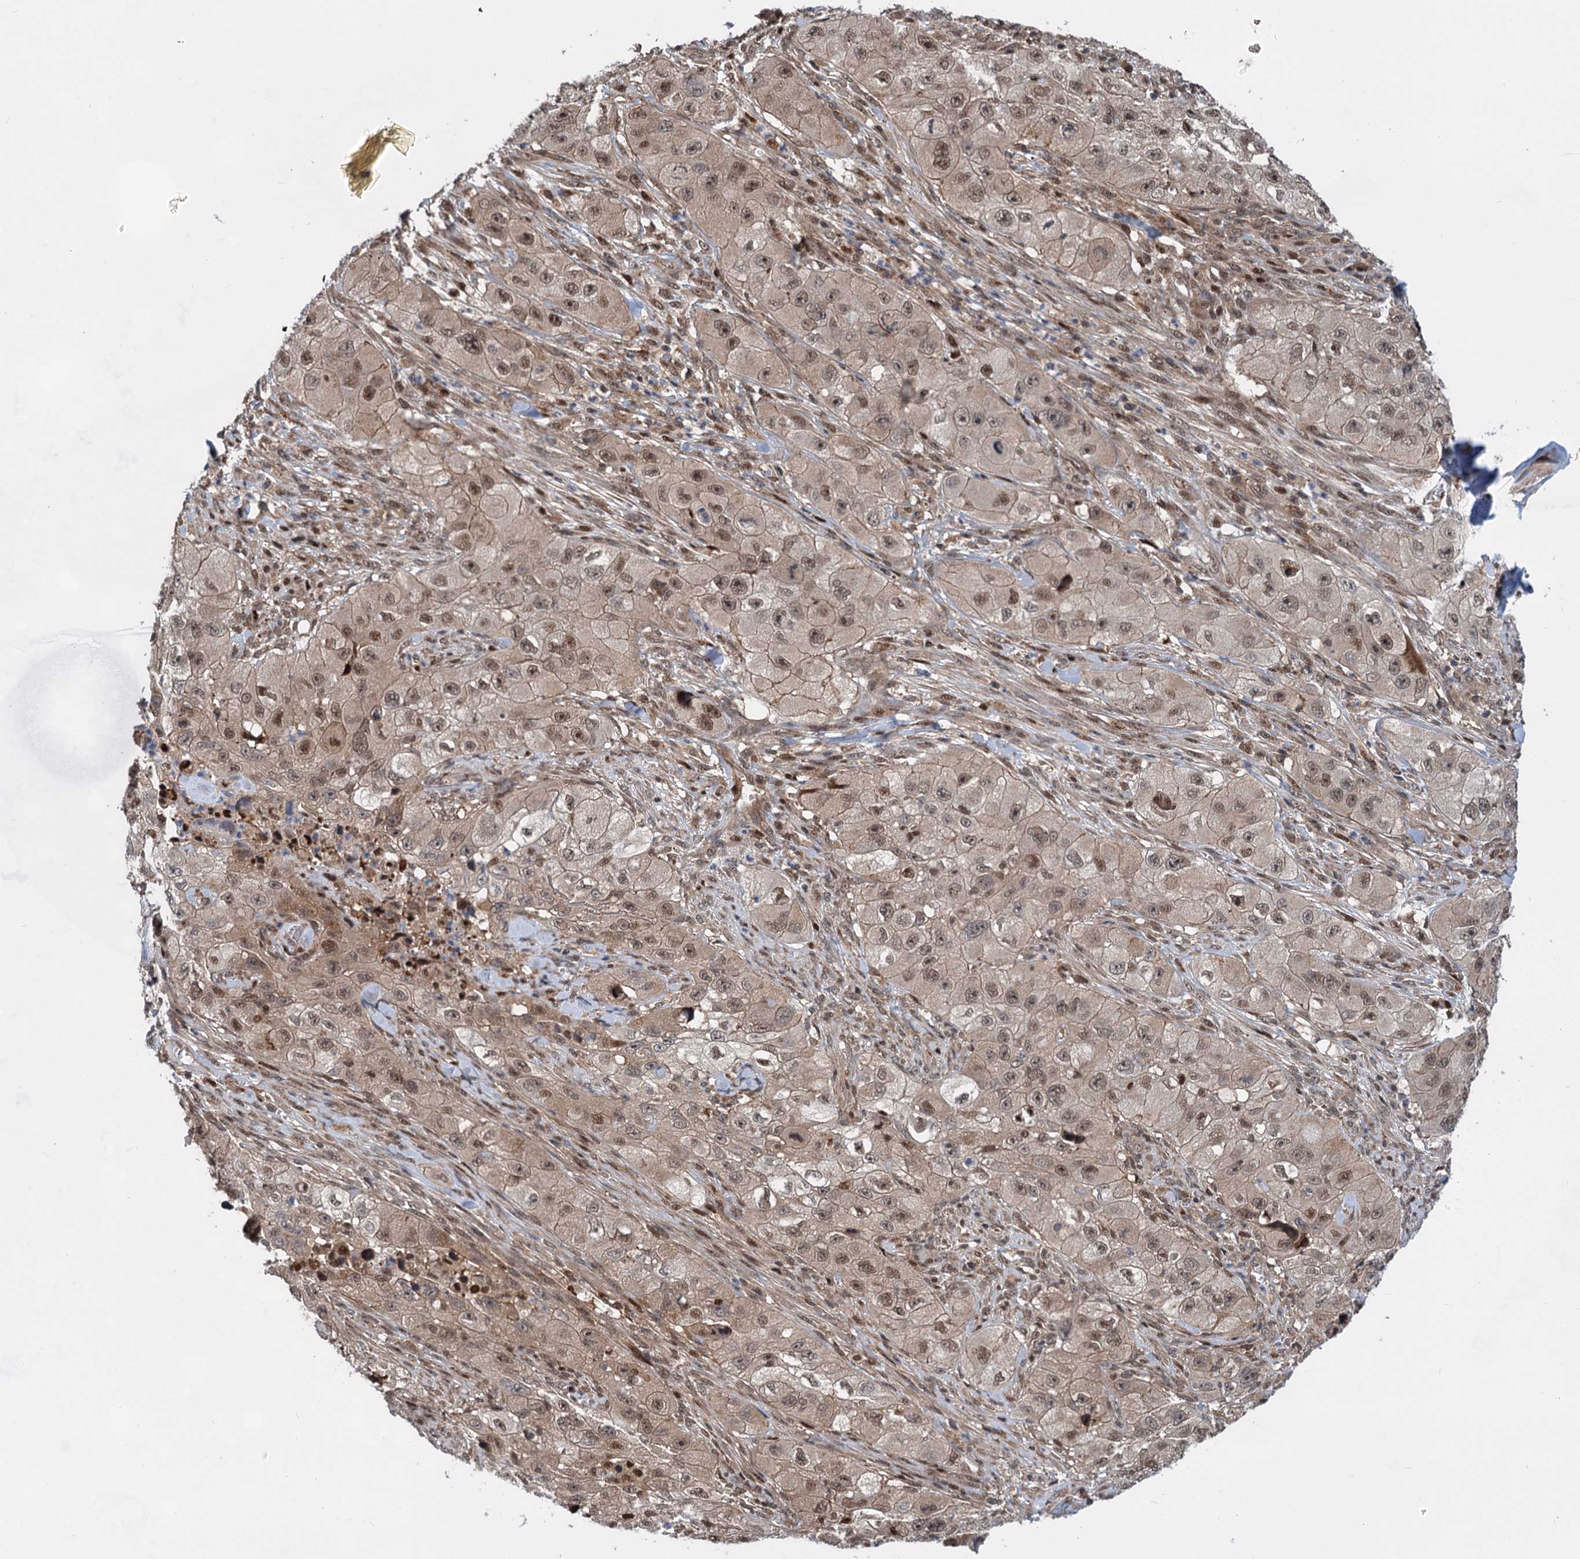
{"staining": {"intensity": "moderate", "quantity": ">75%", "location": "nuclear"}, "tissue": "skin cancer", "cell_type": "Tumor cells", "image_type": "cancer", "snomed": [{"axis": "morphology", "description": "Squamous cell carcinoma, NOS"}, {"axis": "topography", "description": "Skin"}, {"axis": "topography", "description": "Subcutis"}], "caption": "DAB (3,3'-diaminobenzidine) immunohistochemical staining of human squamous cell carcinoma (skin) shows moderate nuclear protein positivity in approximately >75% of tumor cells. Nuclei are stained in blue.", "gene": "GPBP1", "patient": {"sex": "male", "age": 73}}